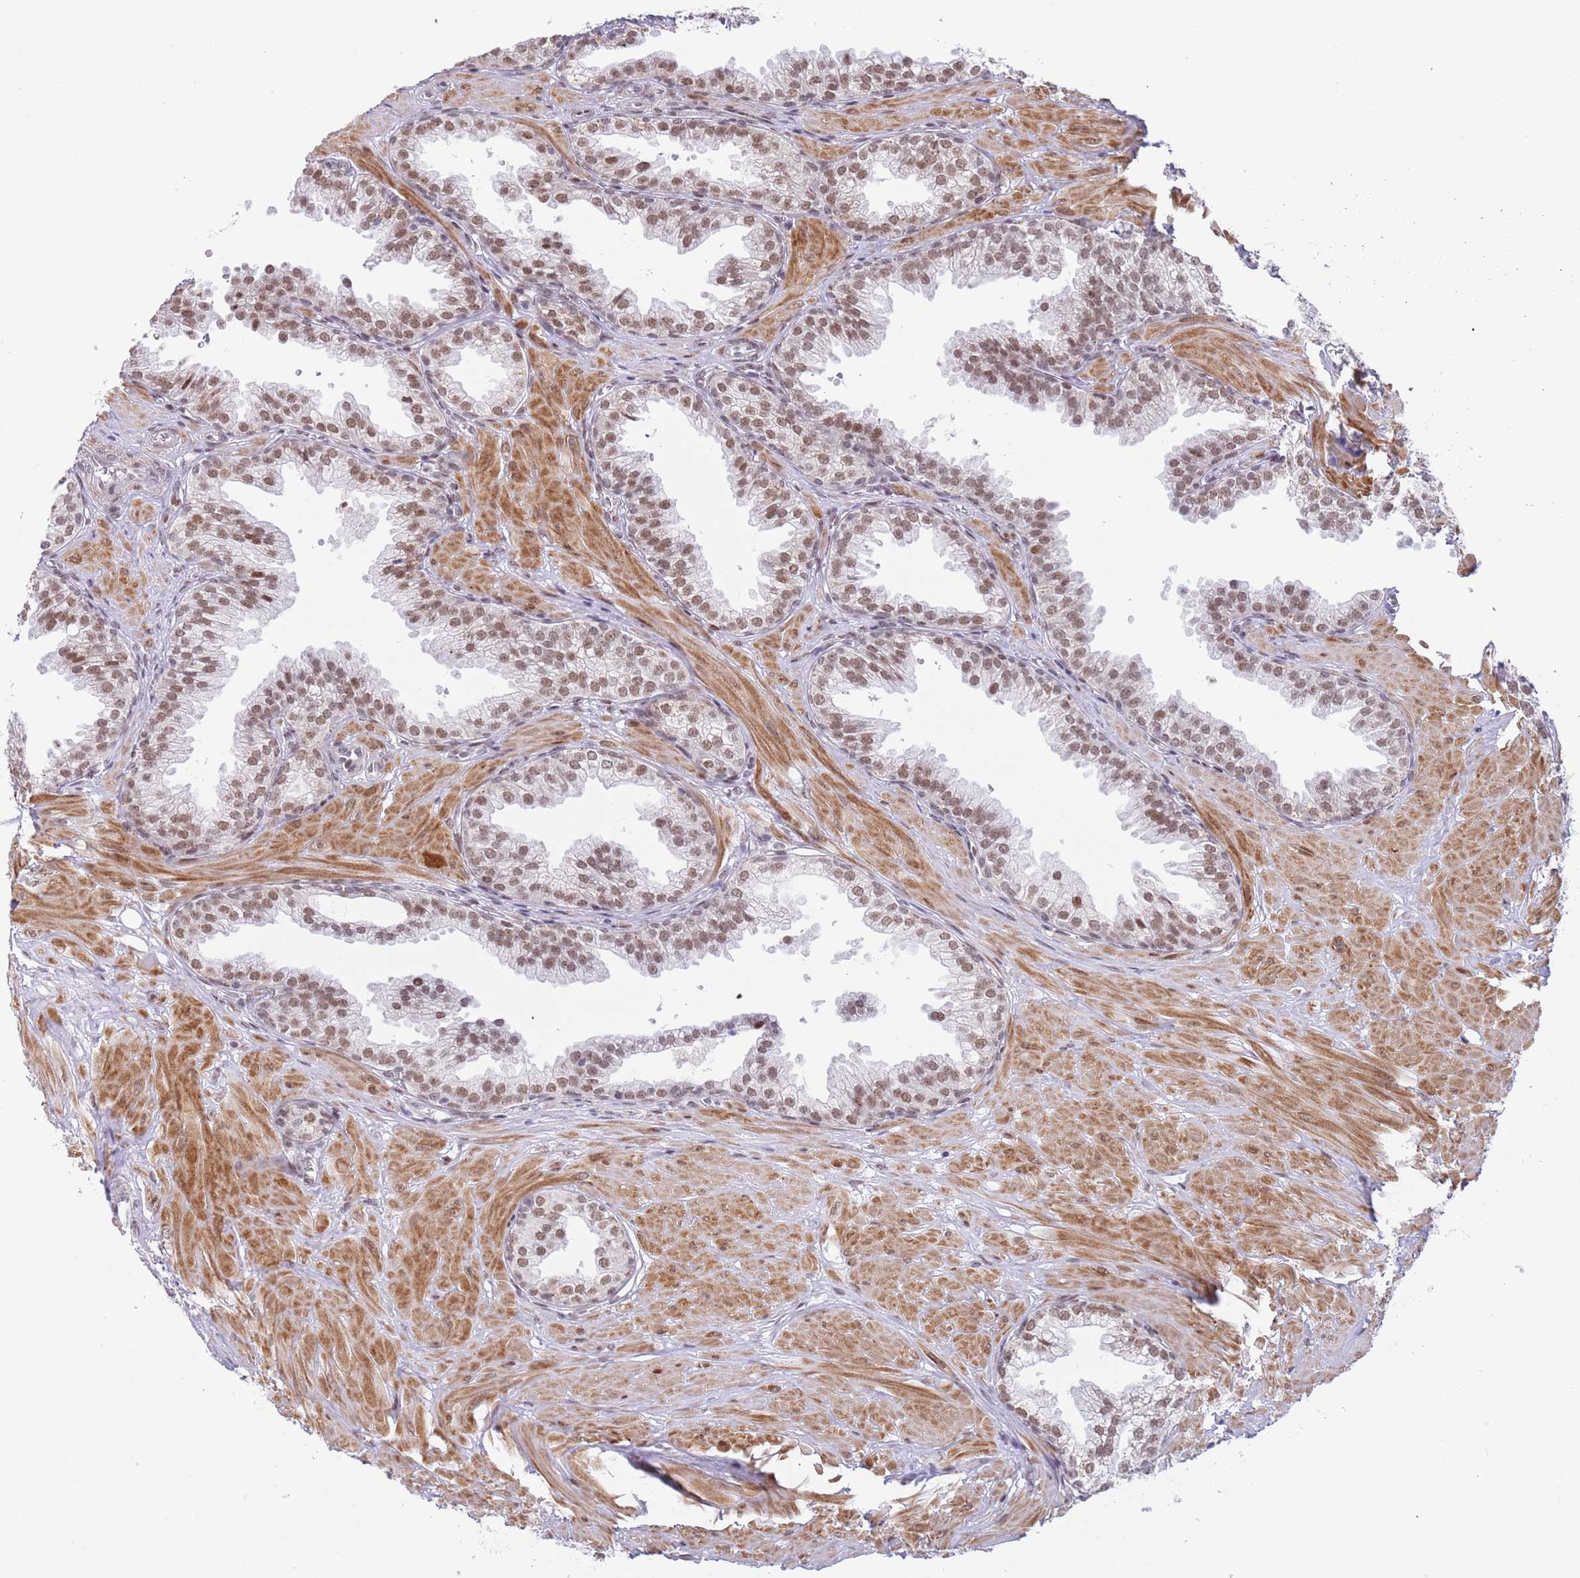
{"staining": {"intensity": "moderate", "quantity": ">75%", "location": "cytoplasmic/membranous,nuclear"}, "tissue": "prostate", "cell_type": "Glandular cells", "image_type": "normal", "snomed": [{"axis": "morphology", "description": "Normal tissue, NOS"}, {"axis": "topography", "description": "Prostate"}, {"axis": "topography", "description": "Peripheral nerve tissue"}], "caption": "Protein staining of benign prostate exhibits moderate cytoplasmic/membranous,nuclear expression in about >75% of glandular cells.", "gene": "ZNF382", "patient": {"sex": "male", "age": 55}}